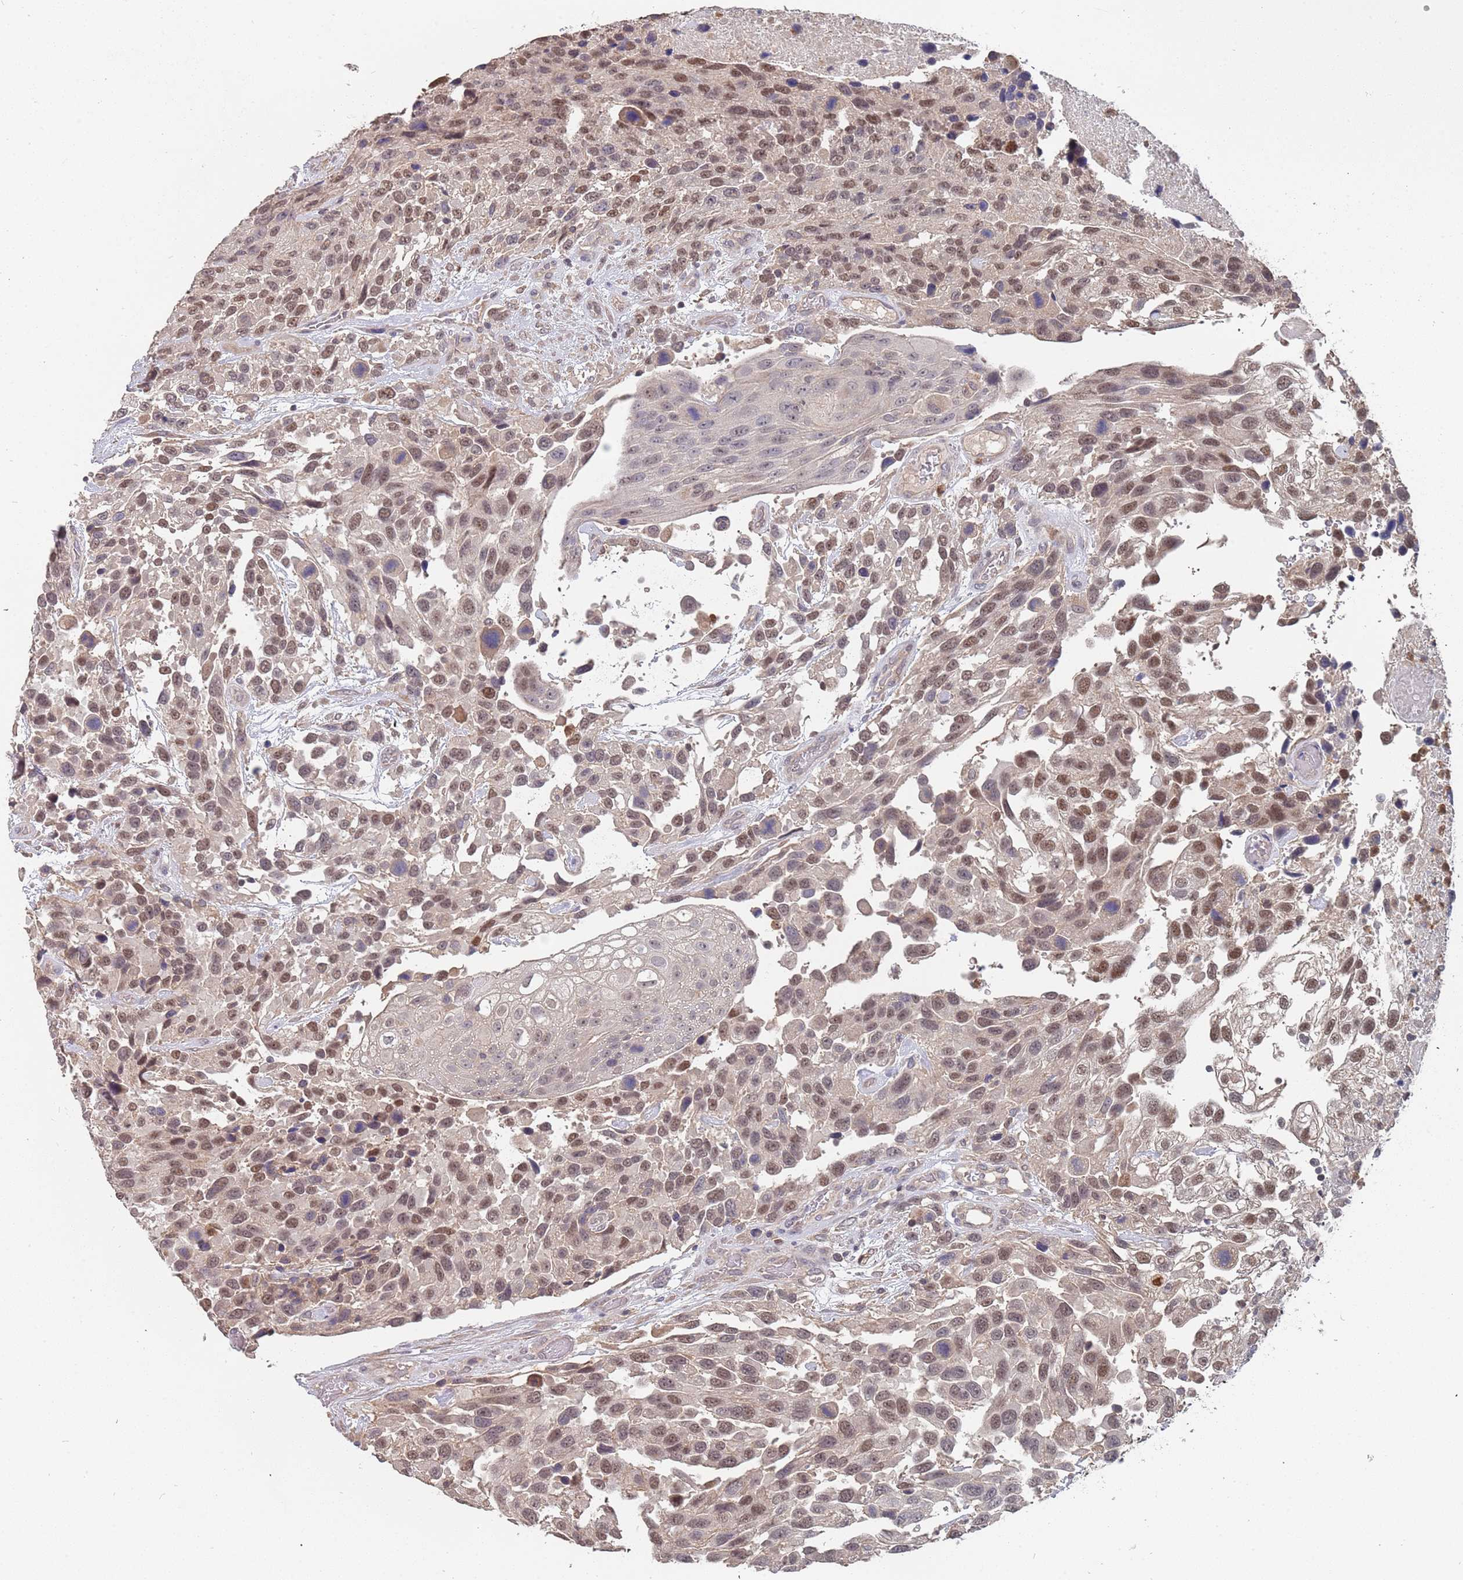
{"staining": {"intensity": "moderate", "quantity": ">75%", "location": "nuclear"}, "tissue": "urothelial cancer", "cell_type": "Tumor cells", "image_type": "cancer", "snomed": [{"axis": "morphology", "description": "Urothelial carcinoma, High grade"}, {"axis": "topography", "description": "Urinary bladder"}], "caption": "Immunohistochemistry photomicrograph of neoplastic tissue: urothelial cancer stained using immunohistochemistry (IHC) reveals medium levels of moderate protein expression localized specifically in the nuclear of tumor cells, appearing as a nuclear brown color.", "gene": "TCEANC2", "patient": {"sex": "female", "age": 70}}